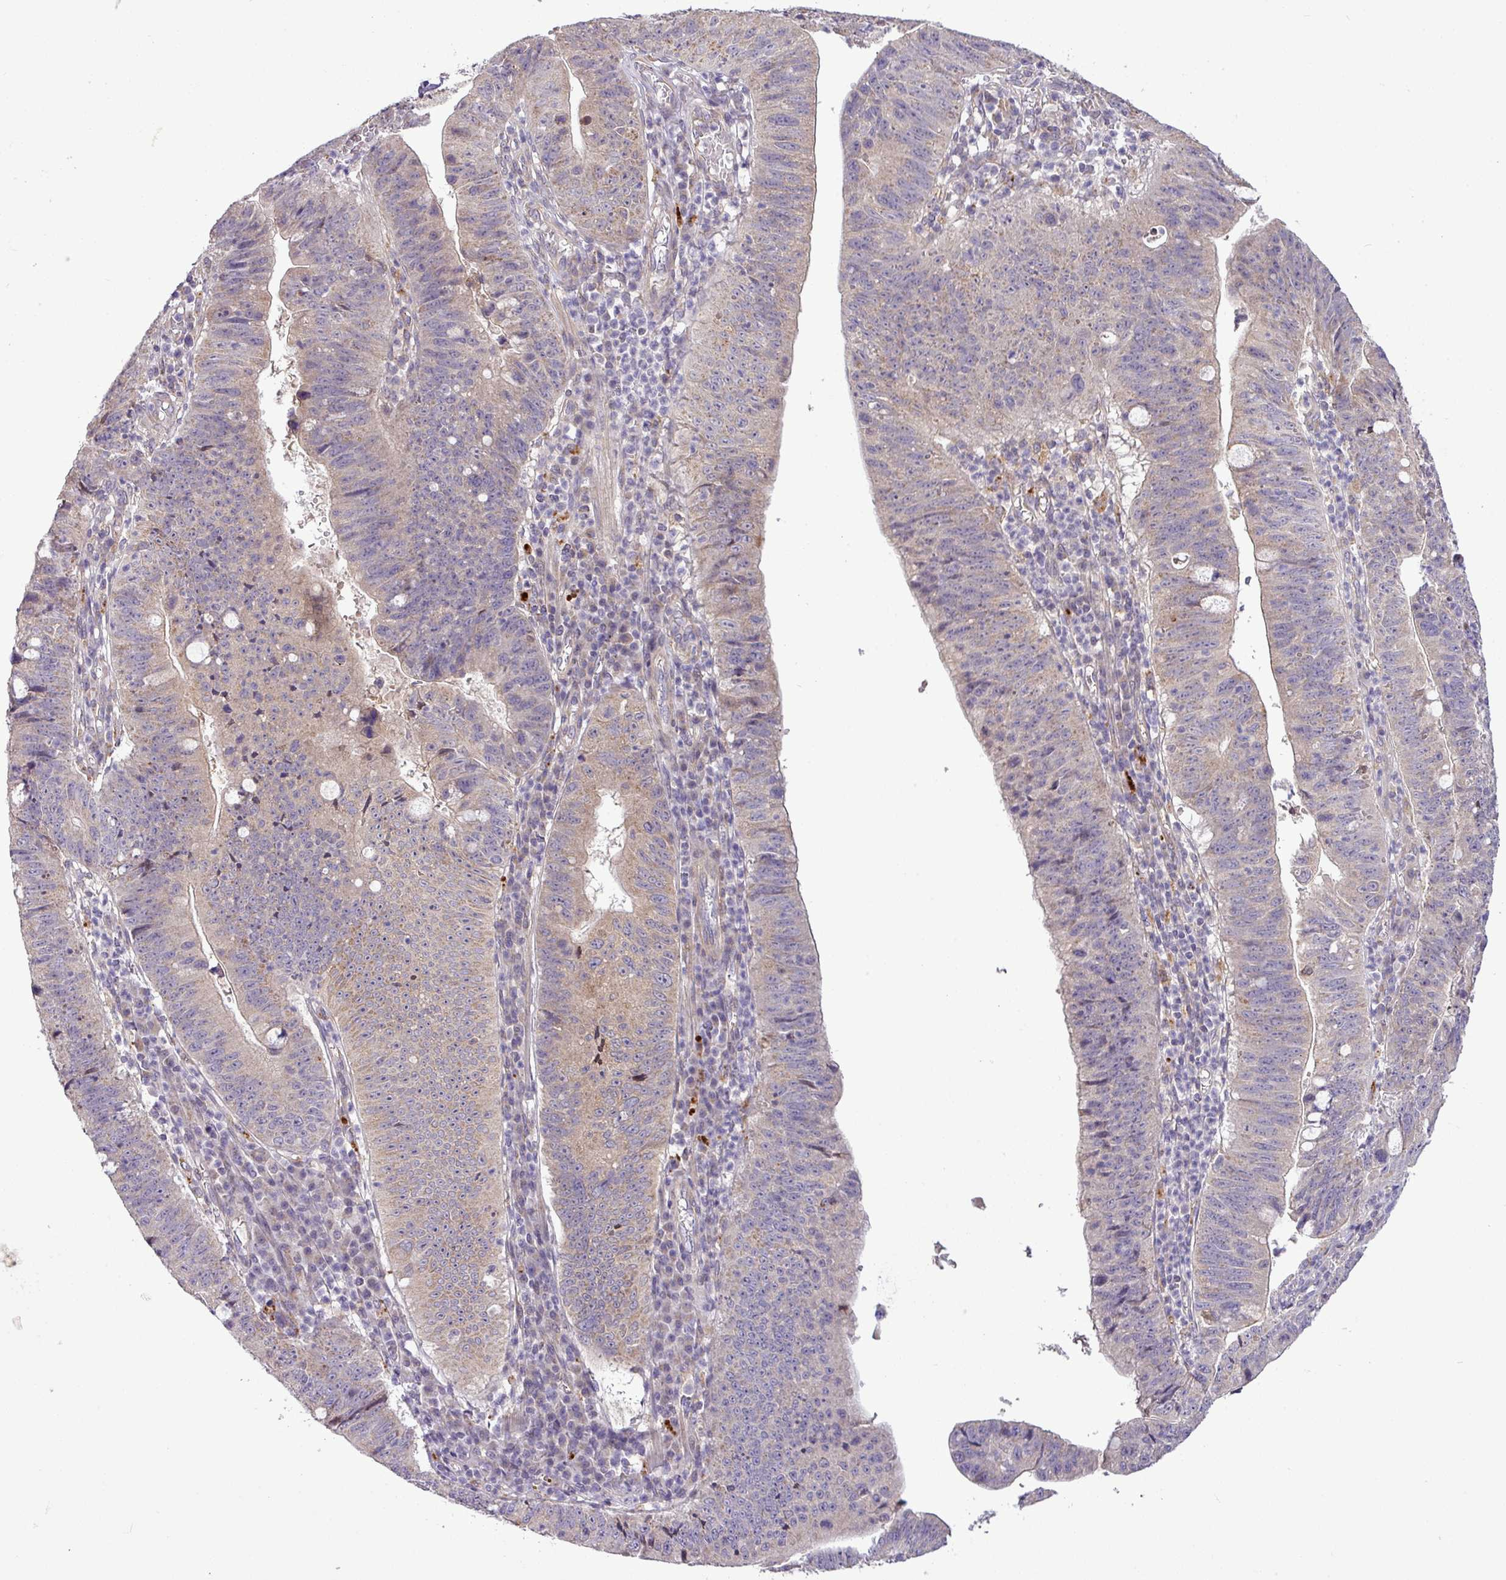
{"staining": {"intensity": "weak", "quantity": "25%-75%", "location": "cytoplasmic/membranous"}, "tissue": "stomach cancer", "cell_type": "Tumor cells", "image_type": "cancer", "snomed": [{"axis": "morphology", "description": "Adenocarcinoma, NOS"}, {"axis": "topography", "description": "Stomach"}], "caption": "Protein staining shows weak cytoplasmic/membranous staining in about 25%-75% of tumor cells in stomach cancer. Using DAB (brown) and hematoxylin (blue) stains, captured at high magnification using brightfield microscopy.", "gene": "XIAP", "patient": {"sex": "male", "age": 59}}